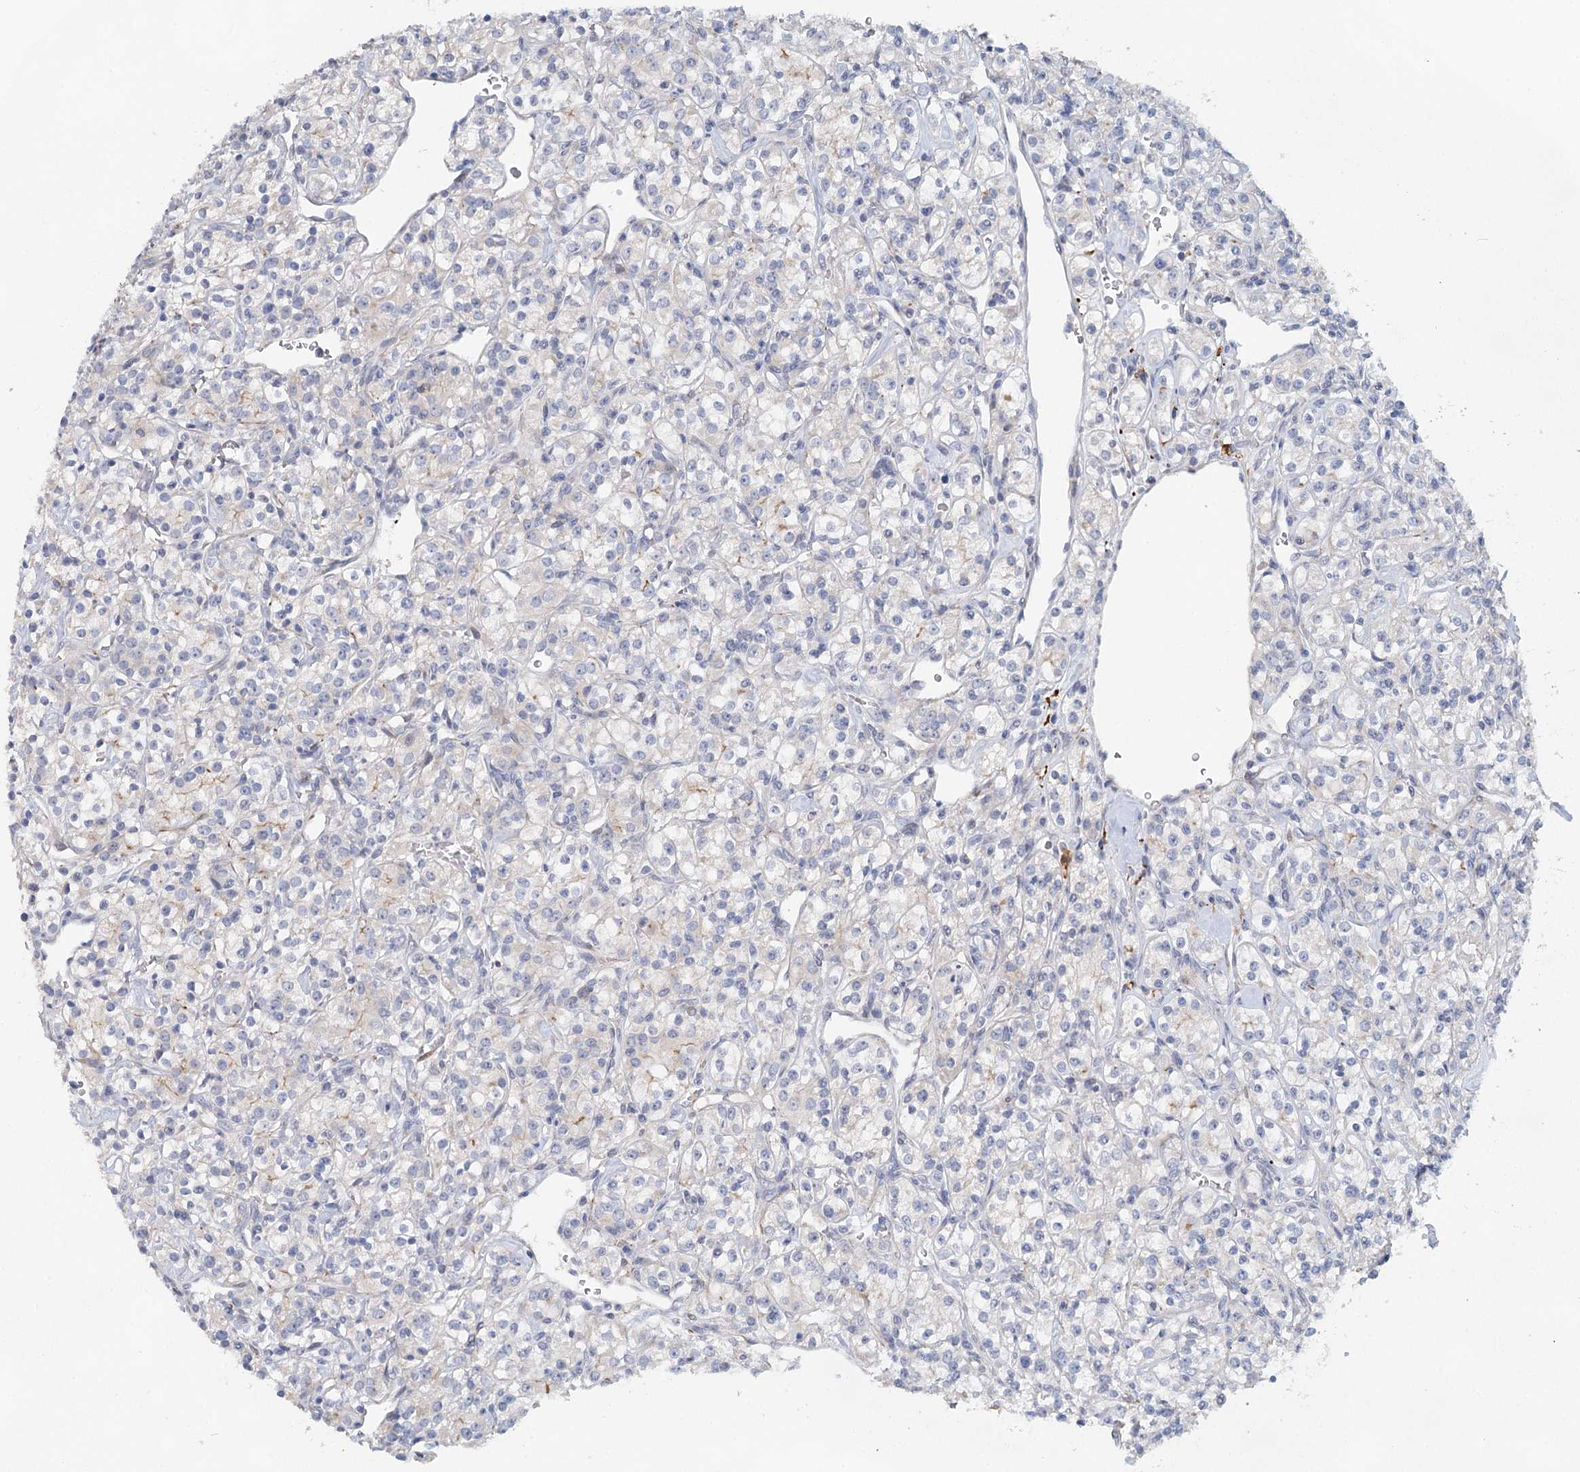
{"staining": {"intensity": "negative", "quantity": "none", "location": "none"}, "tissue": "renal cancer", "cell_type": "Tumor cells", "image_type": "cancer", "snomed": [{"axis": "morphology", "description": "Adenocarcinoma, NOS"}, {"axis": "topography", "description": "Kidney"}], "caption": "IHC histopathology image of renal adenocarcinoma stained for a protein (brown), which shows no staining in tumor cells. (Stains: DAB (3,3'-diaminobenzidine) immunohistochemistry (IHC) with hematoxylin counter stain, Microscopy: brightfield microscopy at high magnification).", "gene": "SLC19A3", "patient": {"sex": "male", "age": 77}}